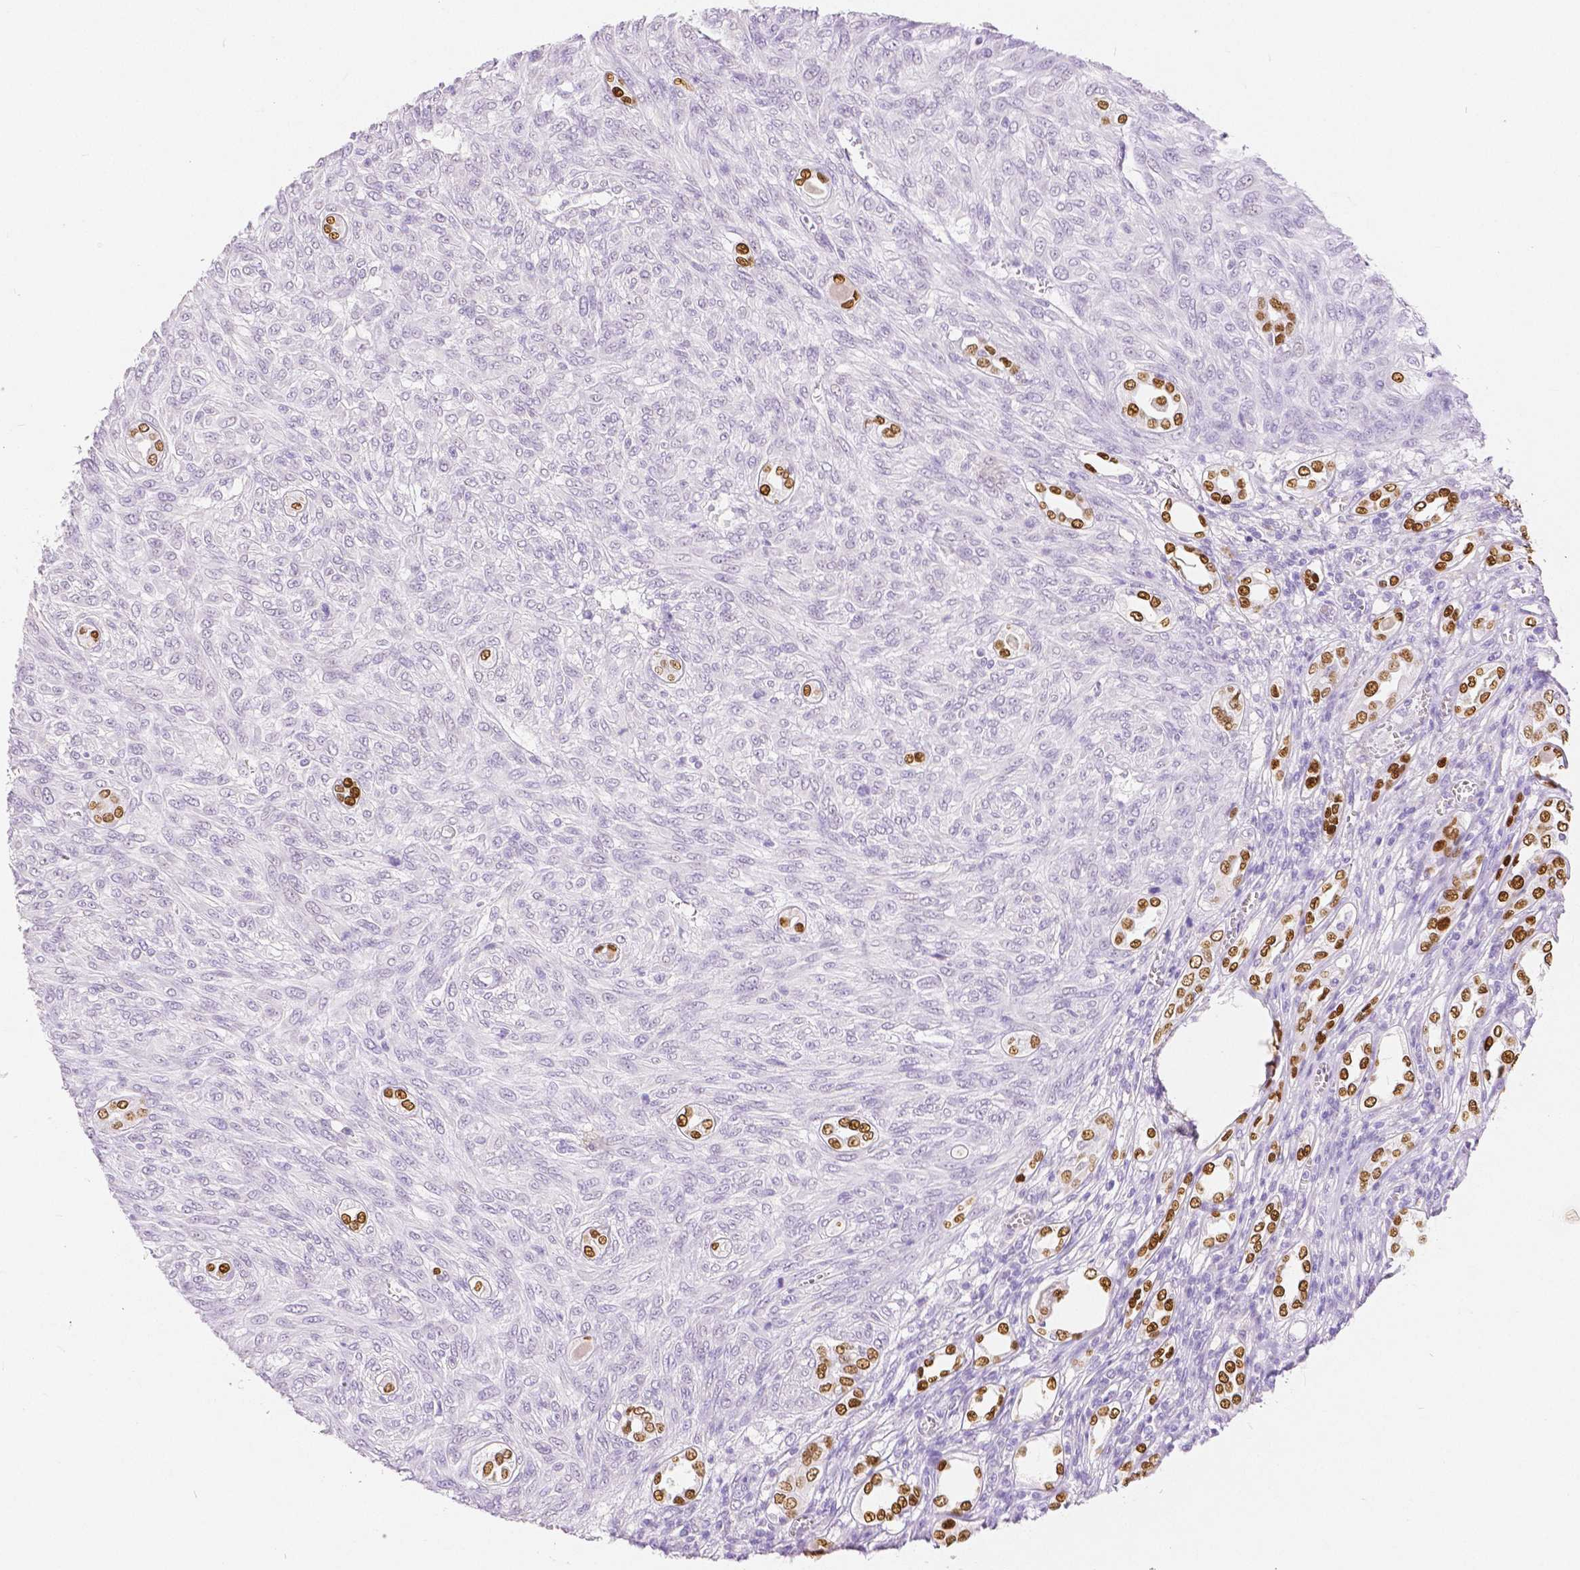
{"staining": {"intensity": "strong", "quantity": "<25%", "location": "nuclear"}, "tissue": "renal cancer", "cell_type": "Tumor cells", "image_type": "cancer", "snomed": [{"axis": "morphology", "description": "Adenocarcinoma, NOS"}, {"axis": "topography", "description": "Kidney"}], "caption": "The image exhibits a brown stain indicating the presence of a protein in the nuclear of tumor cells in renal cancer. (Stains: DAB in brown, nuclei in blue, Microscopy: brightfield microscopy at high magnification).", "gene": "HNF1B", "patient": {"sex": "male", "age": 58}}